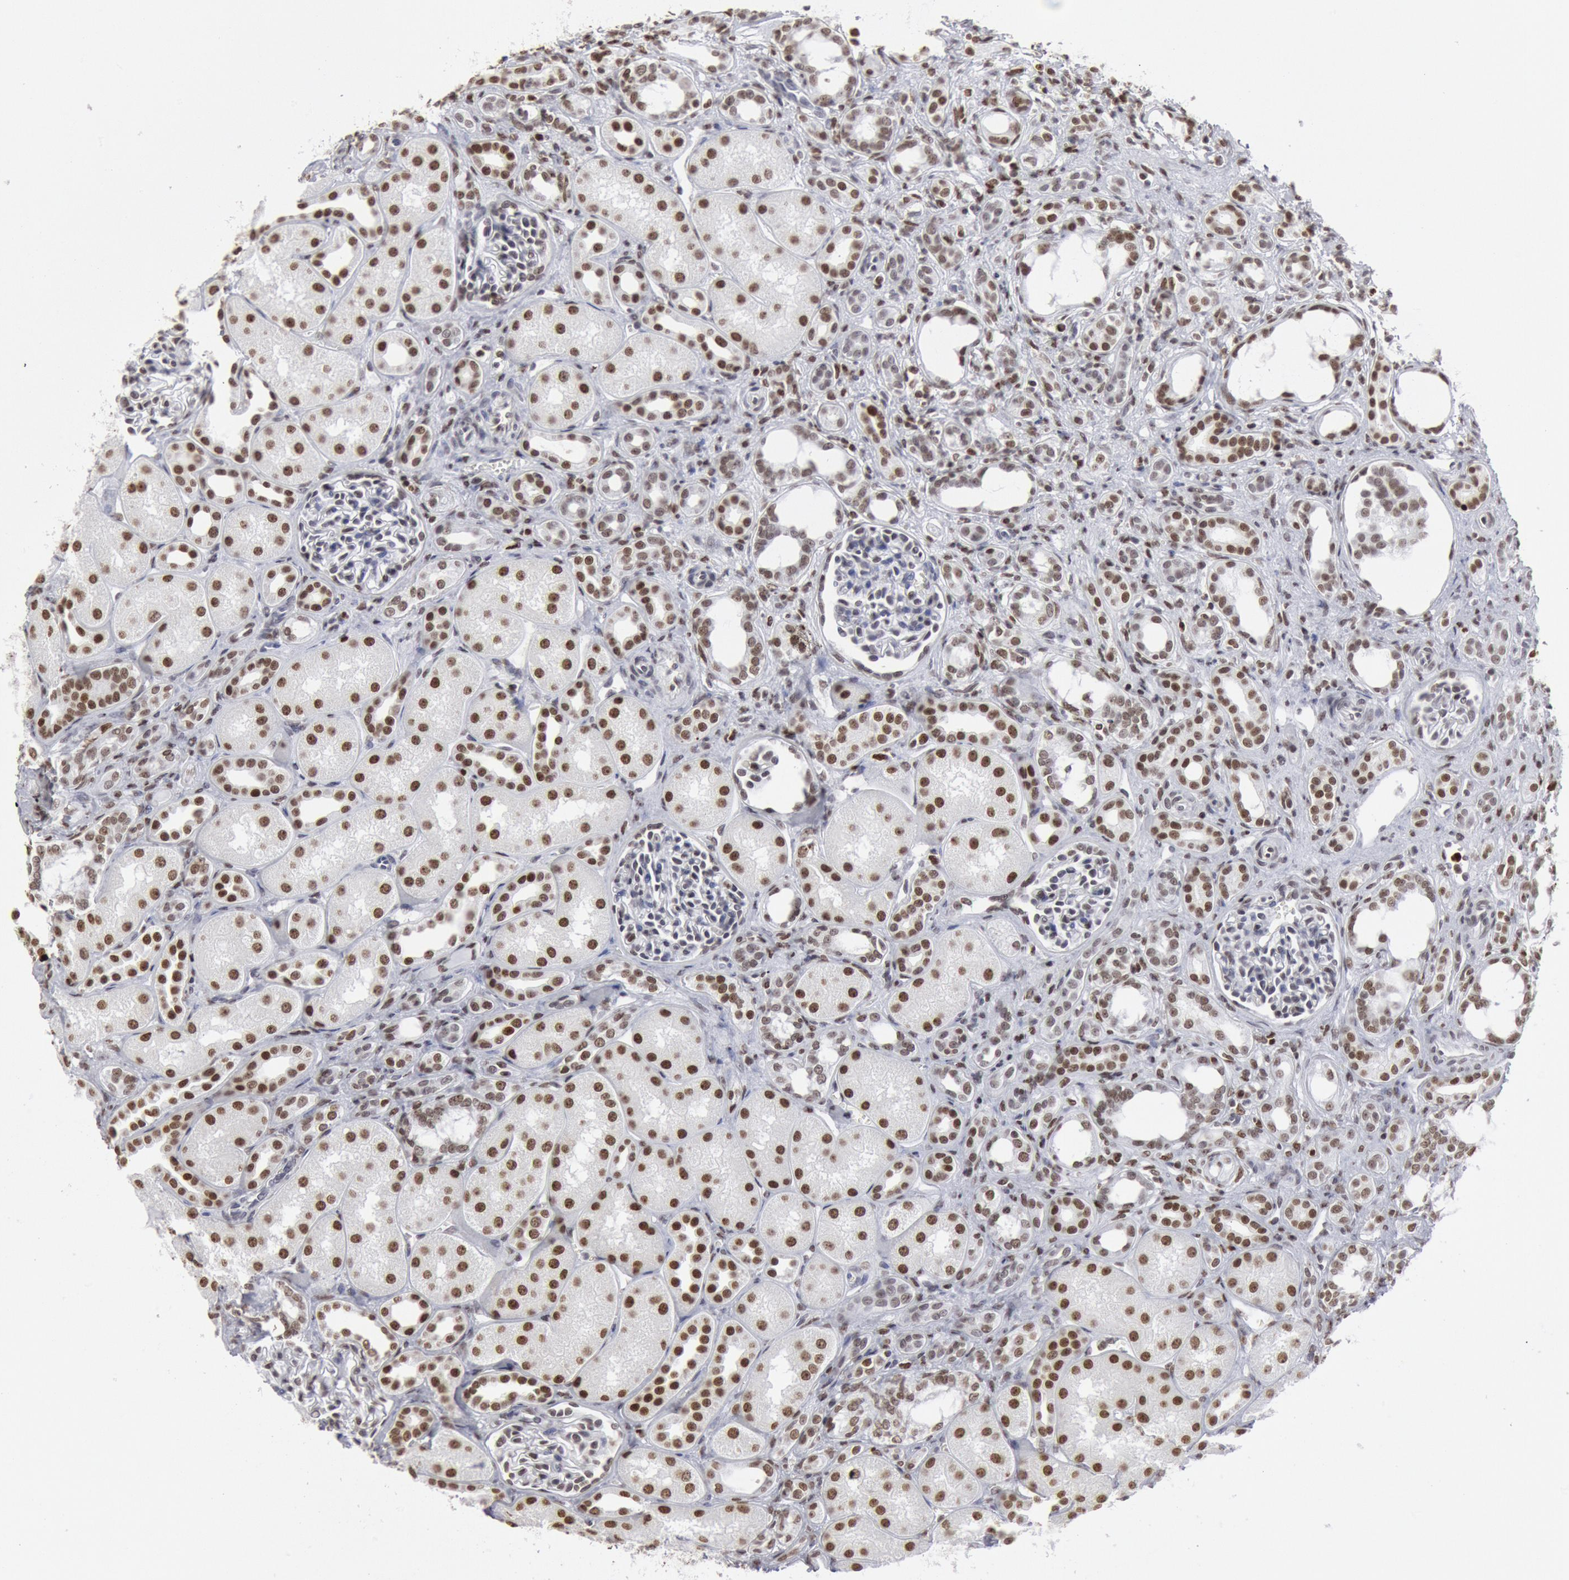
{"staining": {"intensity": "negative", "quantity": "none", "location": "none"}, "tissue": "kidney", "cell_type": "Cells in glomeruli", "image_type": "normal", "snomed": [{"axis": "morphology", "description": "Normal tissue, NOS"}, {"axis": "topography", "description": "Kidney"}], "caption": "The photomicrograph demonstrates no staining of cells in glomeruli in unremarkable kidney. (DAB (3,3'-diaminobenzidine) IHC visualized using brightfield microscopy, high magnification).", "gene": "SUB1", "patient": {"sex": "male", "age": 7}}